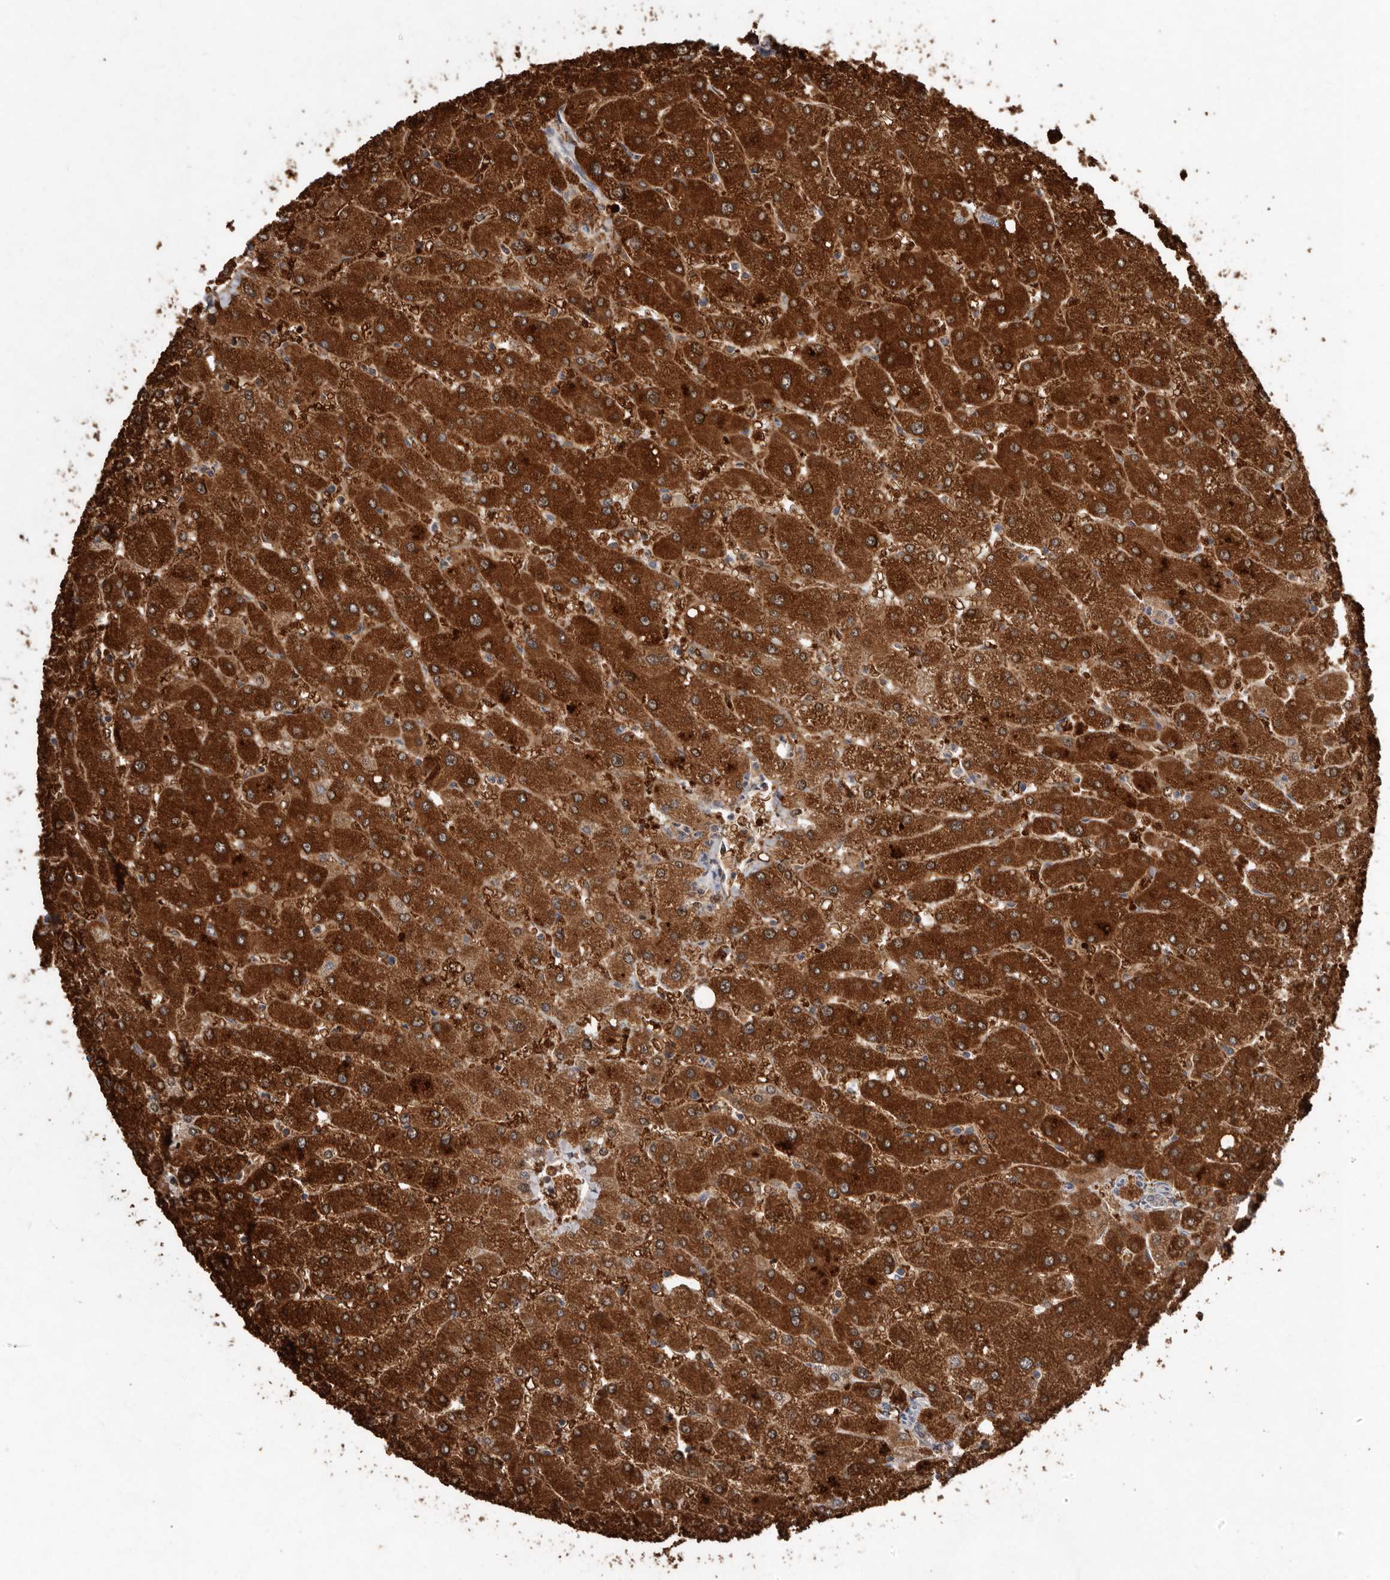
{"staining": {"intensity": "weak", "quantity": "25%-75%", "location": "cytoplasmic/membranous"}, "tissue": "liver", "cell_type": "Cholangiocytes", "image_type": "normal", "snomed": [{"axis": "morphology", "description": "Normal tissue, NOS"}, {"axis": "topography", "description": "Liver"}], "caption": "DAB (3,3'-diaminobenzidine) immunohistochemical staining of unremarkable liver reveals weak cytoplasmic/membranous protein expression in approximately 25%-75% of cholangiocytes.", "gene": "EDEM1", "patient": {"sex": "male", "age": 55}}